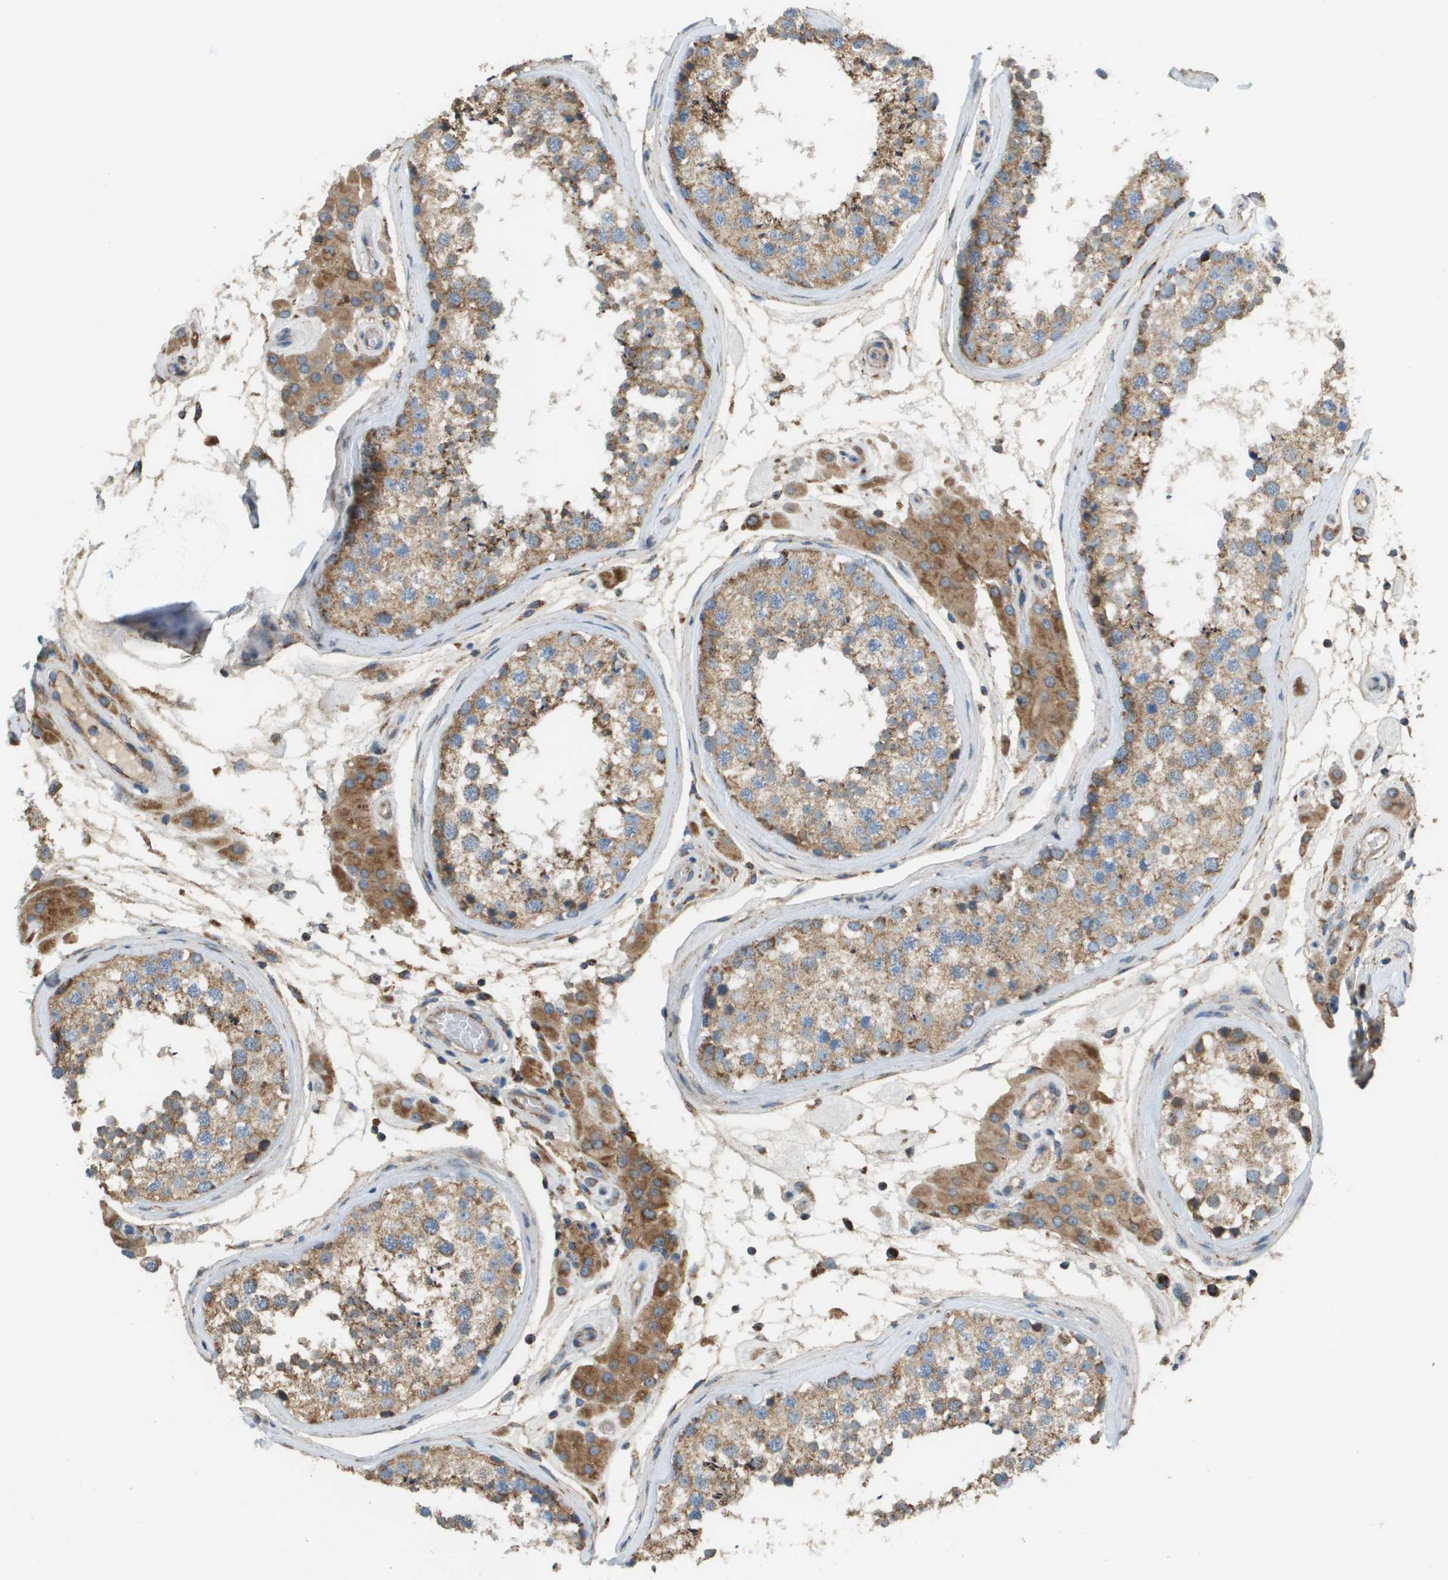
{"staining": {"intensity": "moderate", "quantity": ">75%", "location": "cytoplasmic/membranous"}, "tissue": "testis", "cell_type": "Cells in seminiferous ducts", "image_type": "normal", "snomed": [{"axis": "morphology", "description": "Normal tissue, NOS"}, {"axis": "topography", "description": "Testis"}], "caption": "Immunohistochemical staining of unremarkable human testis shows >75% levels of moderate cytoplasmic/membranous protein expression in approximately >75% of cells in seminiferous ducts.", "gene": "NRK", "patient": {"sex": "male", "age": 46}}